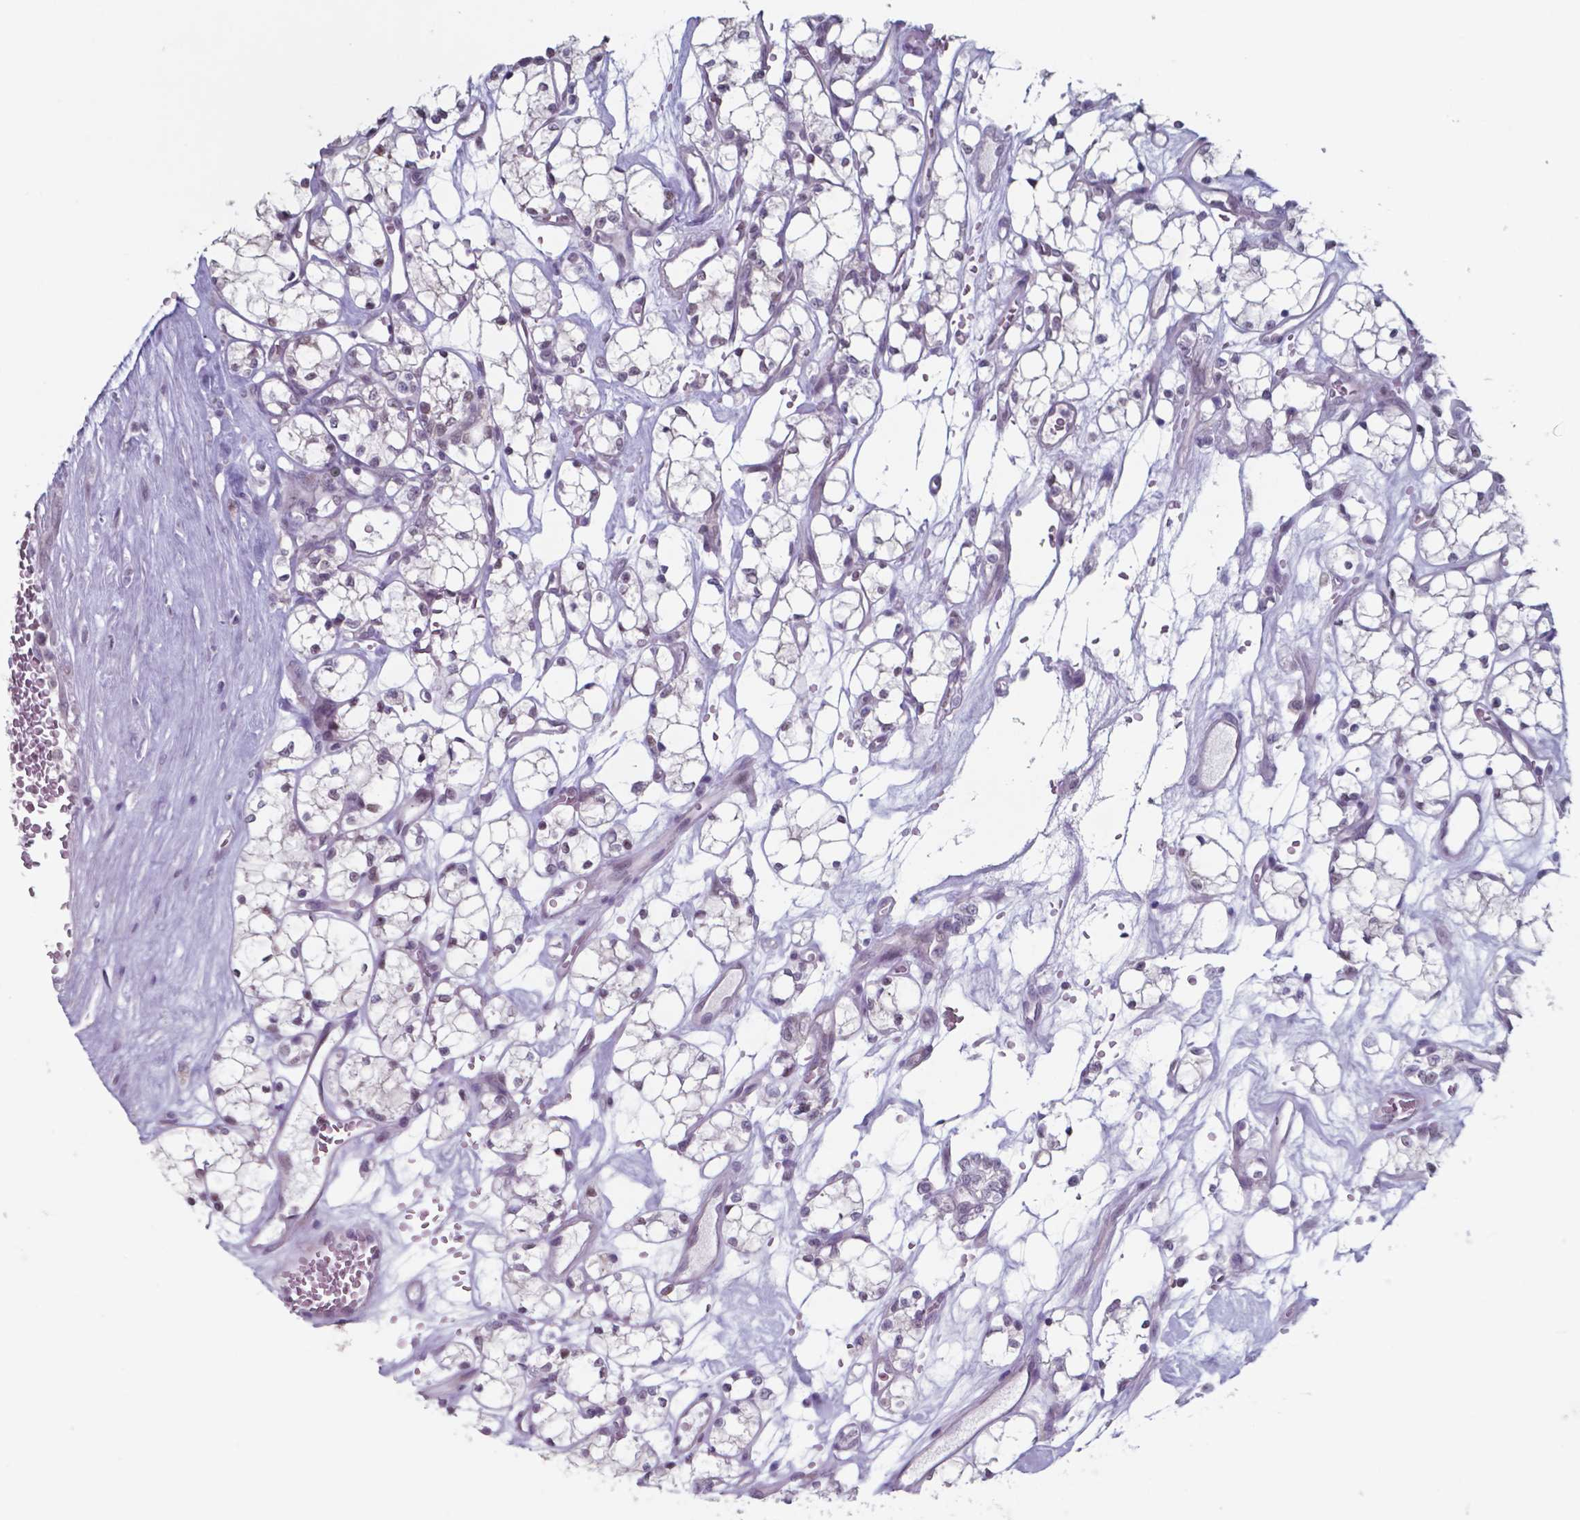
{"staining": {"intensity": "weak", "quantity": "<25%", "location": "nuclear"}, "tissue": "renal cancer", "cell_type": "Tumor cells", "image_type": "cancer", "snomed": [{"axis": "morphology", "description": "Adenocarcinoma, NOS"}, {"axis": "topography", "description": "Kidney"}], "caption": "DAB (3,3'-diaminobenzidine) immunohistochemical staining of human renal cancer shows no significant staining in tumor cells.", "gene": "TDP2", "patient": {"sex": "female", "age": 69}}